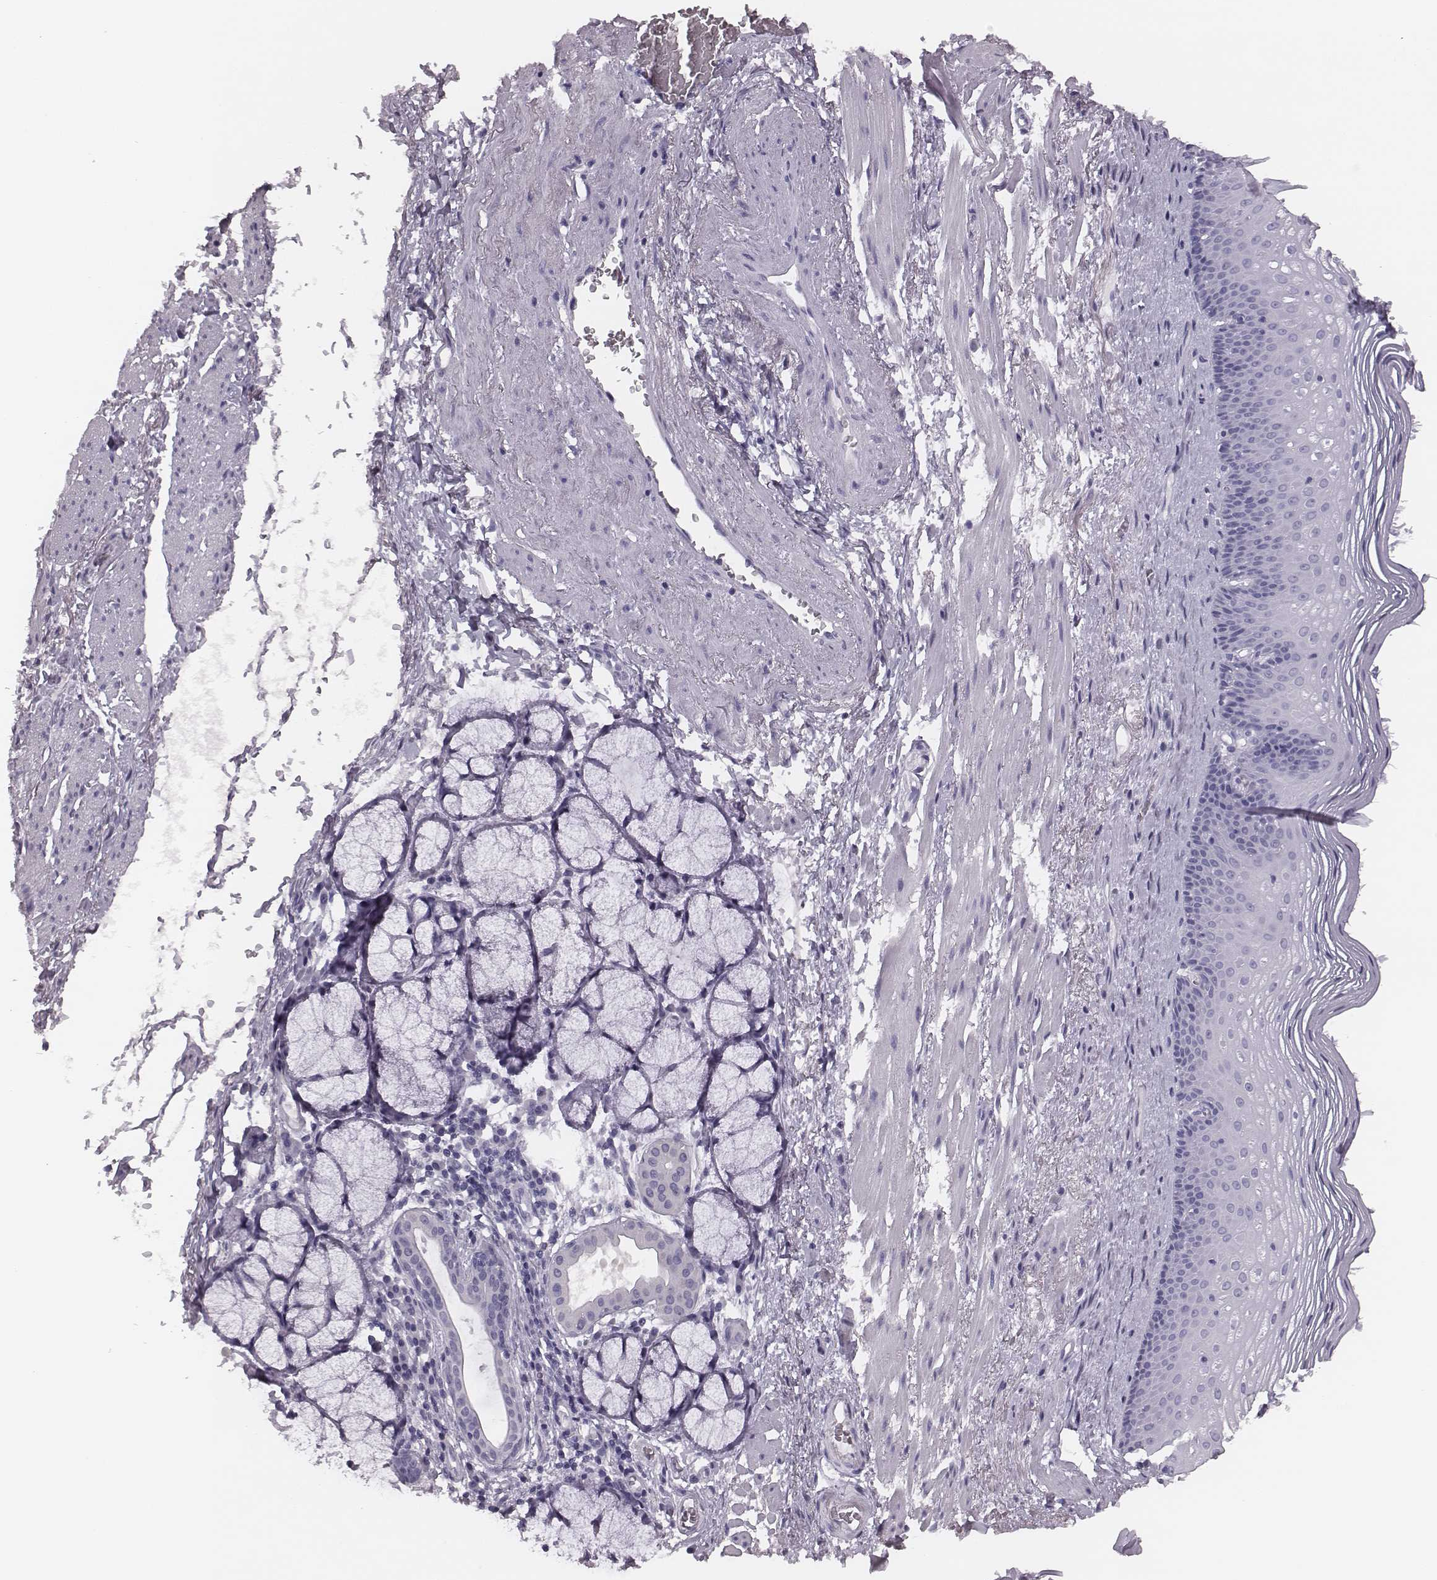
{"staining": {"intensity": "negative", "quantity": "none", "location": "none"}, "tissue": "esophagus", "cell_type": "Squamous epithelial cells", "image_type": "normal", "snomed": [{"axis": "morphology", "description": "Normal tissue, NOS"}, {"axis": "topography", "description": "Esophagus"}], "caption": "Immunohistochemistry (IHC) micrograph of benign esophagus: esophagus stained with DAB (3,3'-diaminobenzidine) displays no significant protein staining in squamous epithelial cells. Nuclei are stained in blue.", "gene": "CSH1", "patient": {"sex": "male", "age": 76}}